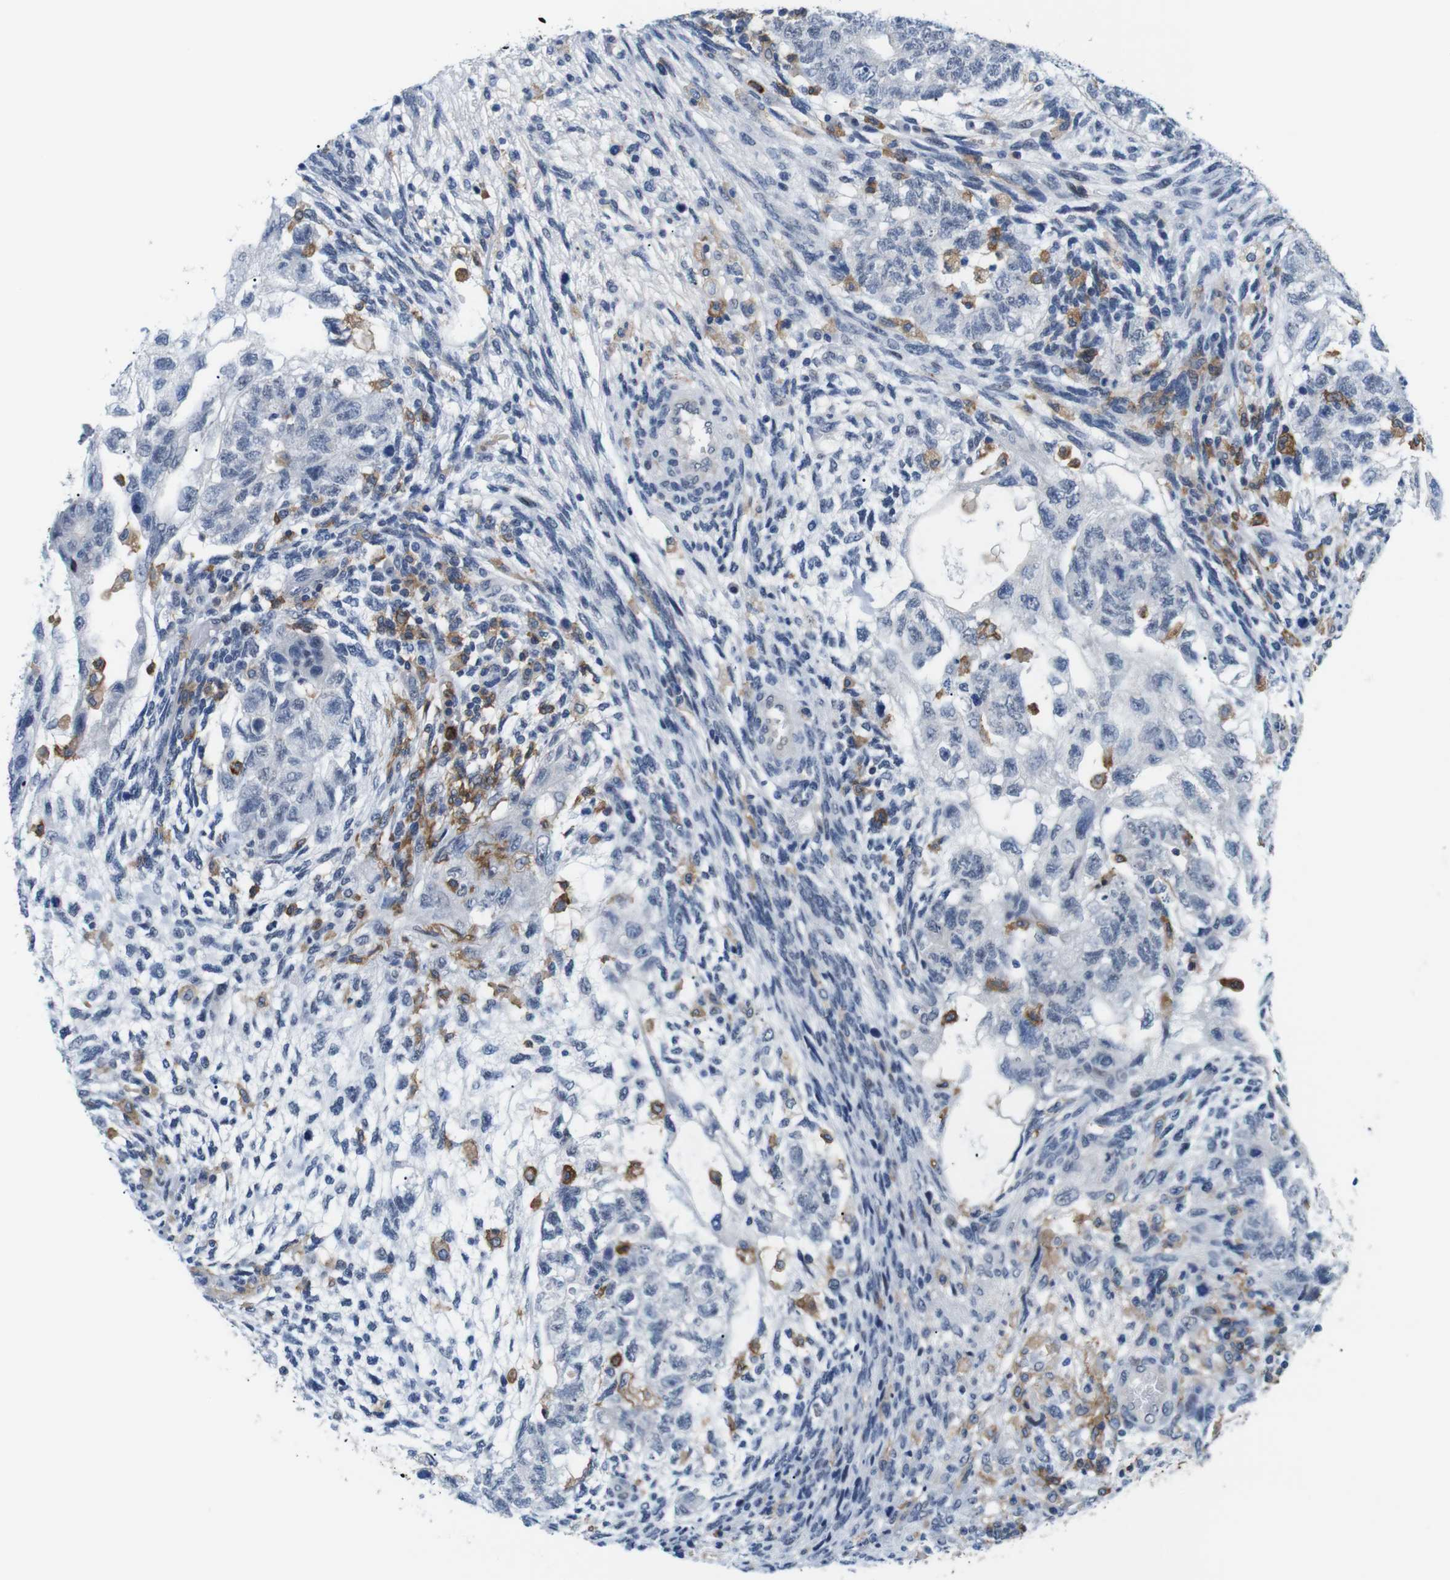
{"staining": {"intensity": "negative", "quantity": "none", "location": "none"}, "tissue": "testis cancer", "cell_type": "Tumor cells", "image_type": "cancer", "snomed": [{"axis": "morphology", "description": "Normal tissue, NOS"}, {"axis": "morphology", "description": "Carcinoma, Embryonal, NOS"}, {"axis": "topography", "description": "Testis"}], "caption": "There is no significant positivity in tumor cells of testis cancer.", "gene": "CD300C", "patient": {"sex": "male", "age": 36}}